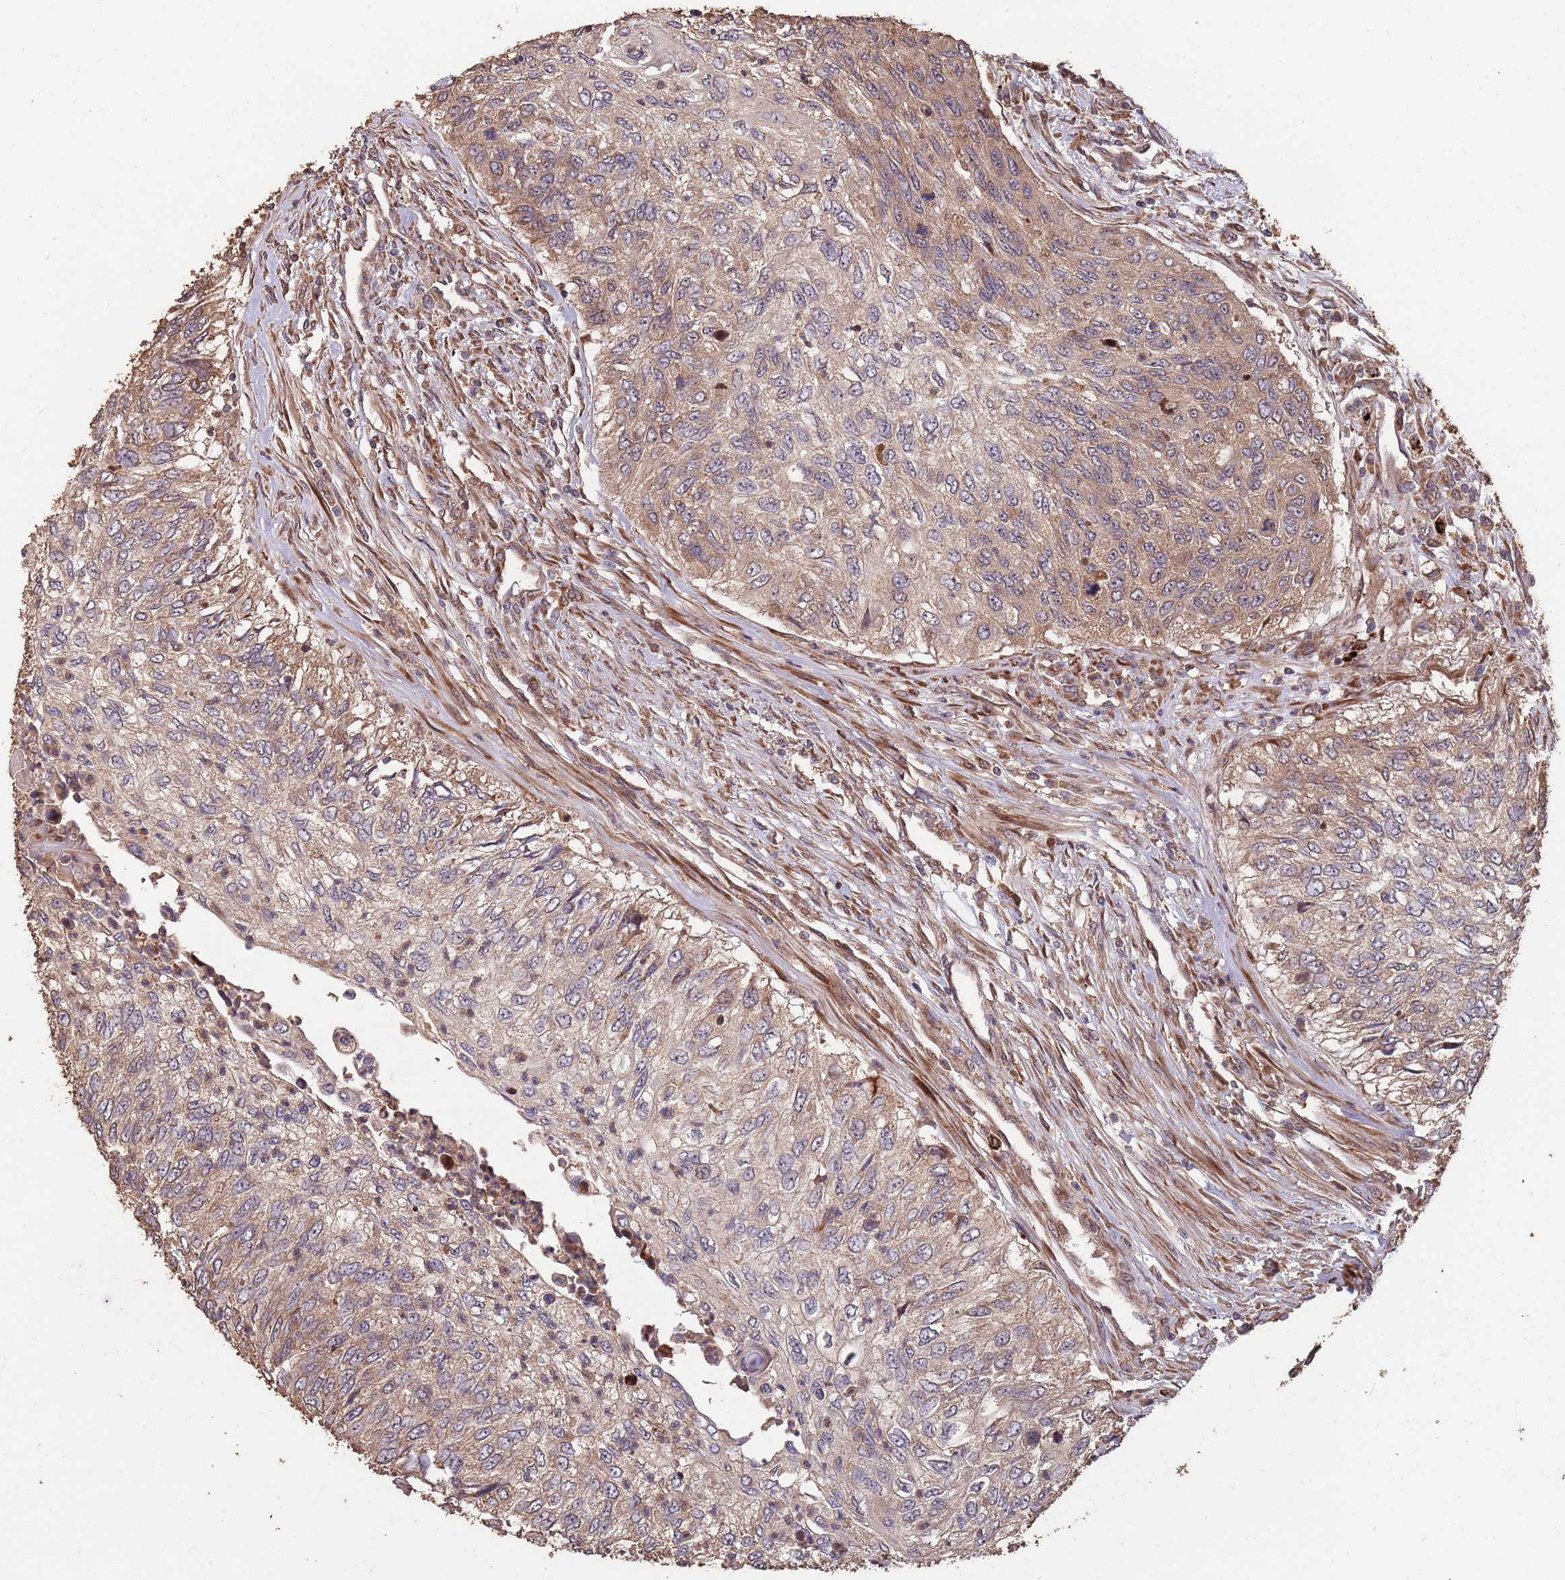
{"staining": {"intensity": "moderate", "quantity": ">75%", "location": "cytoplasmic/membranous,nuclear"}, "tissue": "urothelial cancer", "cell_type": "Tumor cells", "image_type": "cancer", "snomed": [{"axis": "morphology", "description": "Urothelial carcinoma, High grade"}, {"axis": "topography", "description": "Urinary bladder"}], "caption": "Immunohistochemistry image of neoplastic tissue: human urothelial carcinoma (high-grade) stained using immunohistochemistry (IHC) demonstrates medium levels of moderate protein expression localized specifically in the cytoplasmic/membranous and nuclear of tumor cells, appearing as a cytoplasmic/membranous and nuclear brown color.", "gene": "ZNF428", "patient": {"sex": "female", "age": 60}}